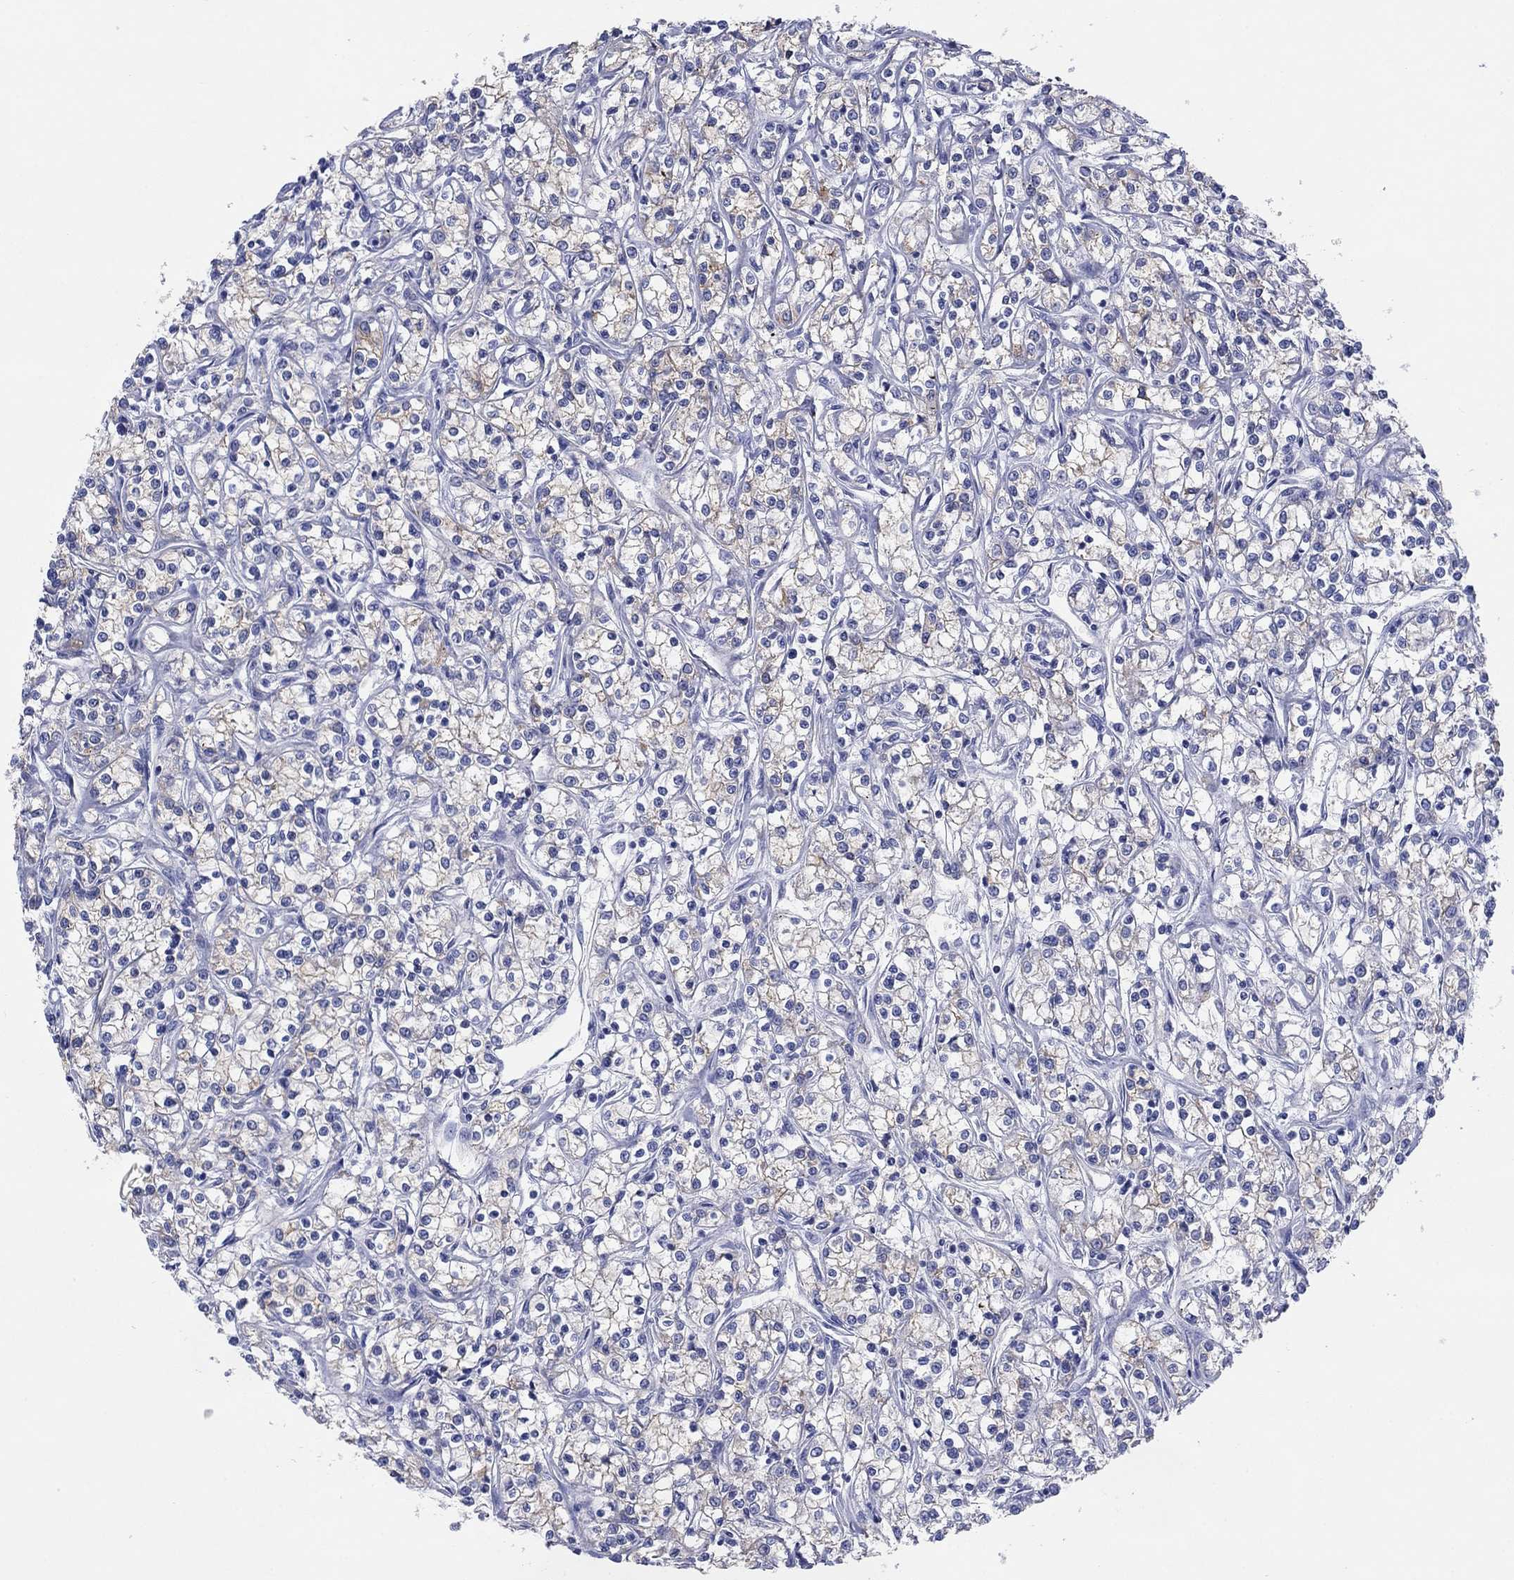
{"staining": {"intensity": "moderate", "quantity": "<25%", "location": "cytoplasmic/membranous"}, "tissue": "renal cancer", "cell_type": "Tumor cells", "image_type": "cancer", "snomed": [{"axis": "morphology", "description": "Adenocarcinoma, NOS"}, {"axis": "topography", "description": "Kidney"}], "caption": "Protein staining reveals moderate cytoplasmic/membranous positivity in about <25% of tumor cells in adenocarcinoma (renal).", "gene": "ATP1B1", "patient": {"sex": "female", "age": 59}}